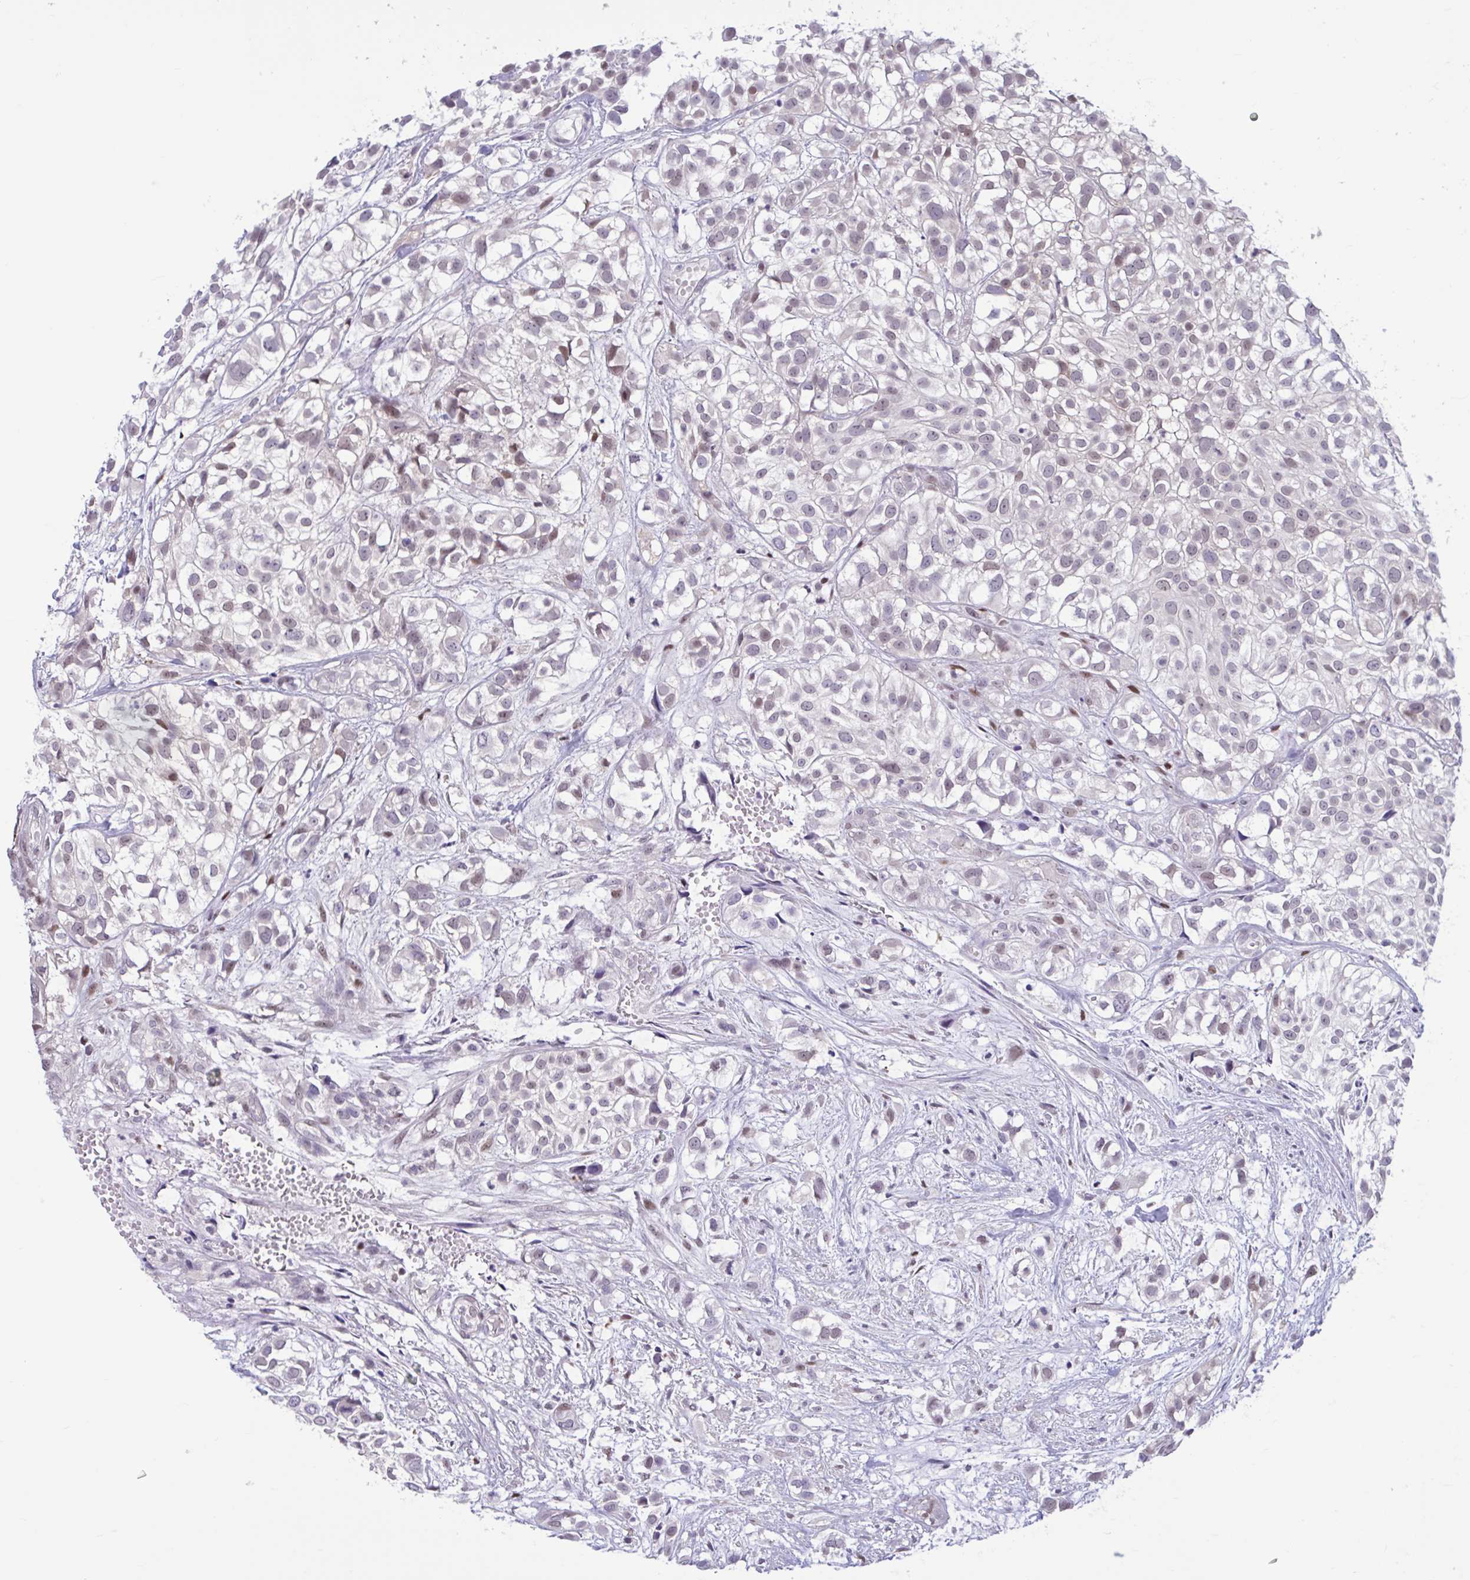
{"staining": {"intensity": "weak", "quantity": "<25%", "location": "nuclear"}, "tissue": "urothelial cancer", "cell_type": "Tumor cells", "image_type": "cancer", "snomed": [{"axis": "morphology", "description": "Urothelial carcinoma, High grade"}, {"axis": "topography", "description": "Urinary bladder"}], "caption": "There is no significant positivity in tumor cells of urothelial cancer. The staining was performed using DAB (3,3'-diaminobenzidine) to visualize the protein expression in brown, while the nuclei were stained in blue with hematoxylin (Magnification: 20x).", "gene": "RBL1", "patient": {"sex": "male", "age": 56}}